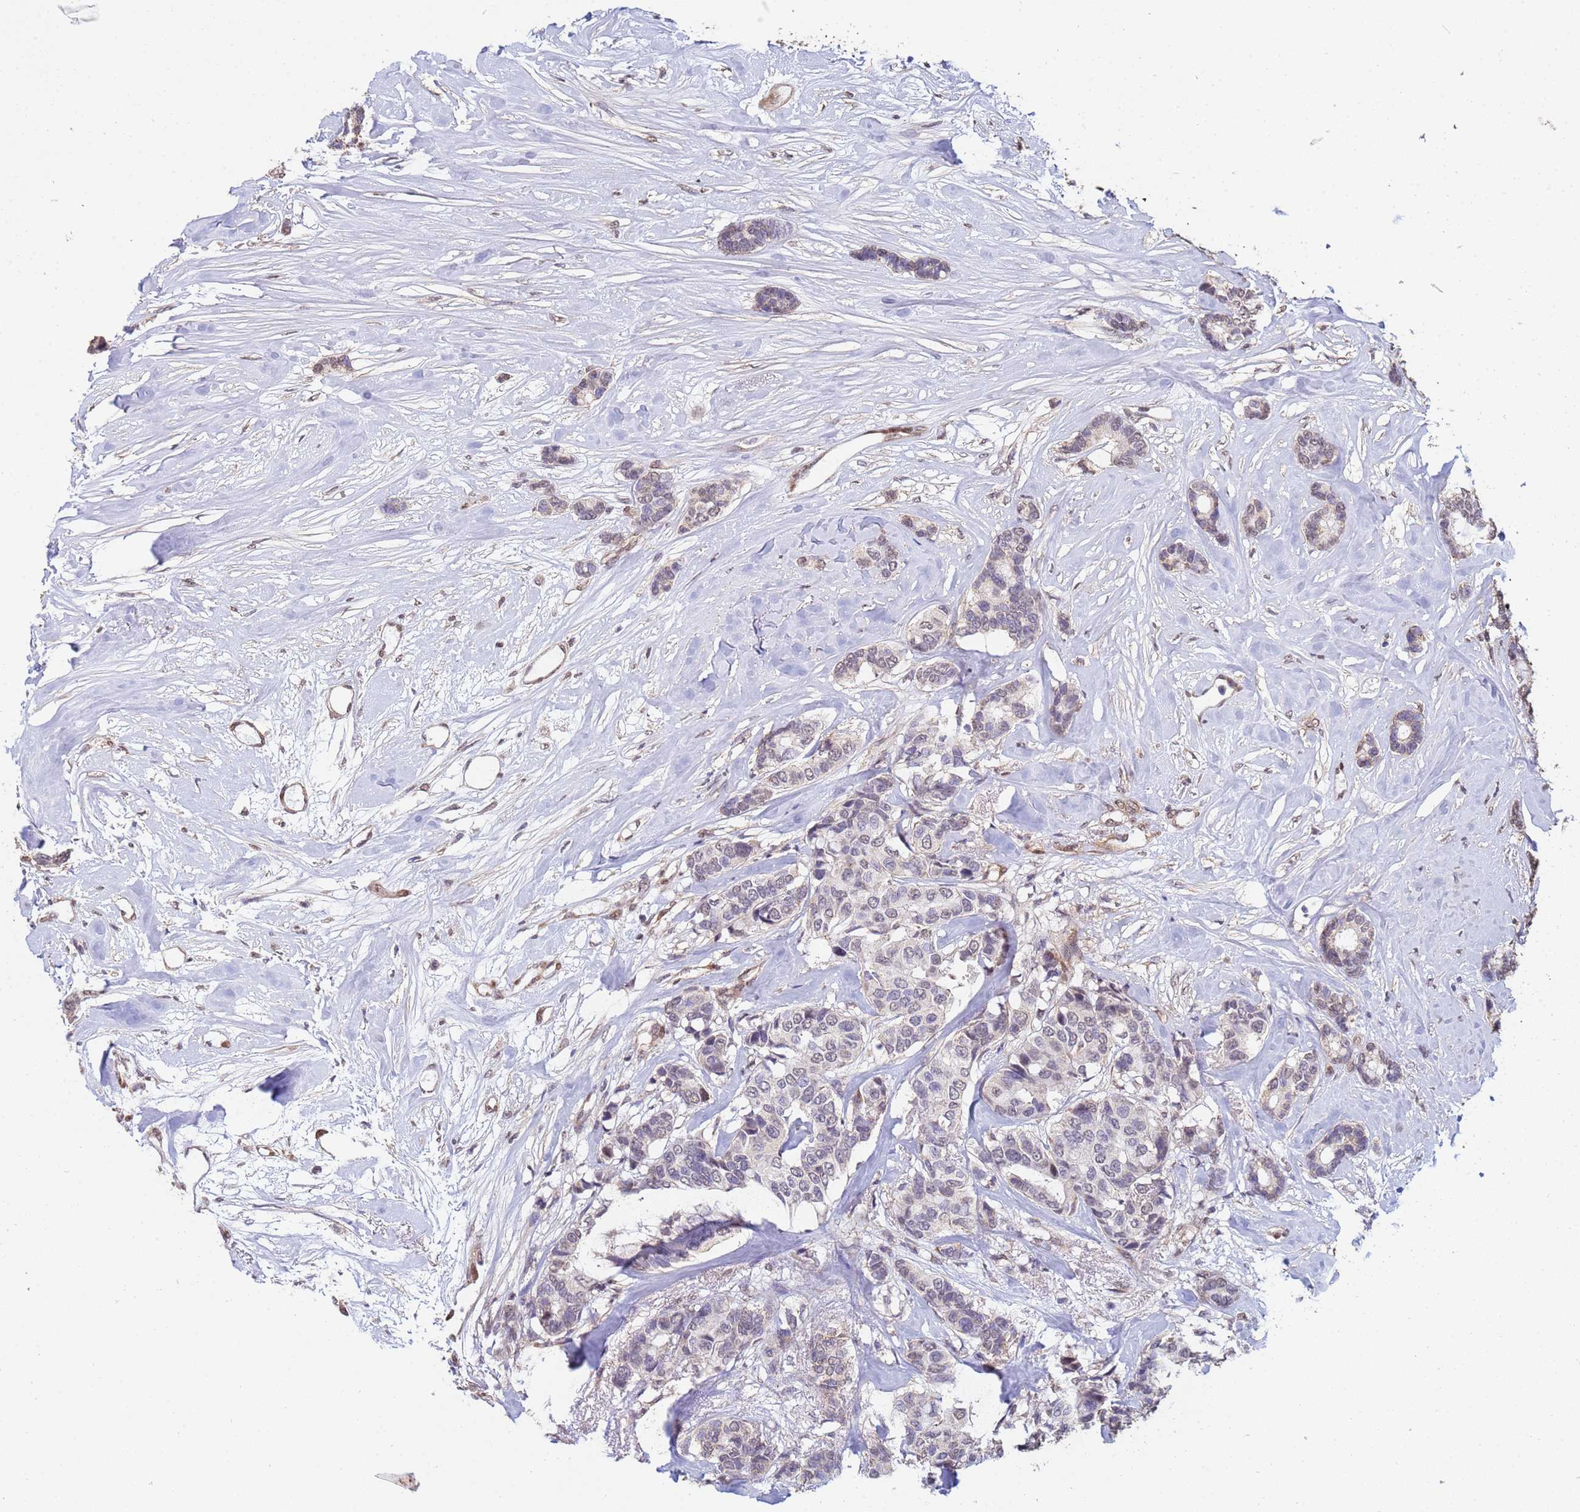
{"staining": {"intensity": "weak", "quantity": "<25%", "location": "nuclear"}, "tissue": "breast cancer", "cell_type": "Tumor cells", "image_type": "cancer", "snomed": [{"axis": "morphology", "description": "Duct carcinoma"}, {"axis": "topography", "description": "Breast"}], "caption": "Breast invasive ductal carcinoma was stained to show a protein in brown. There is no significant expression in tumor cells. Brightfield microscopy of immunohistochemistry (IHC) stained with DAB (brown) and hematoxylin (blue), captured at high magnification.", "gene": "TRIP6", "patient": {"sex": "female", "age": 87}}